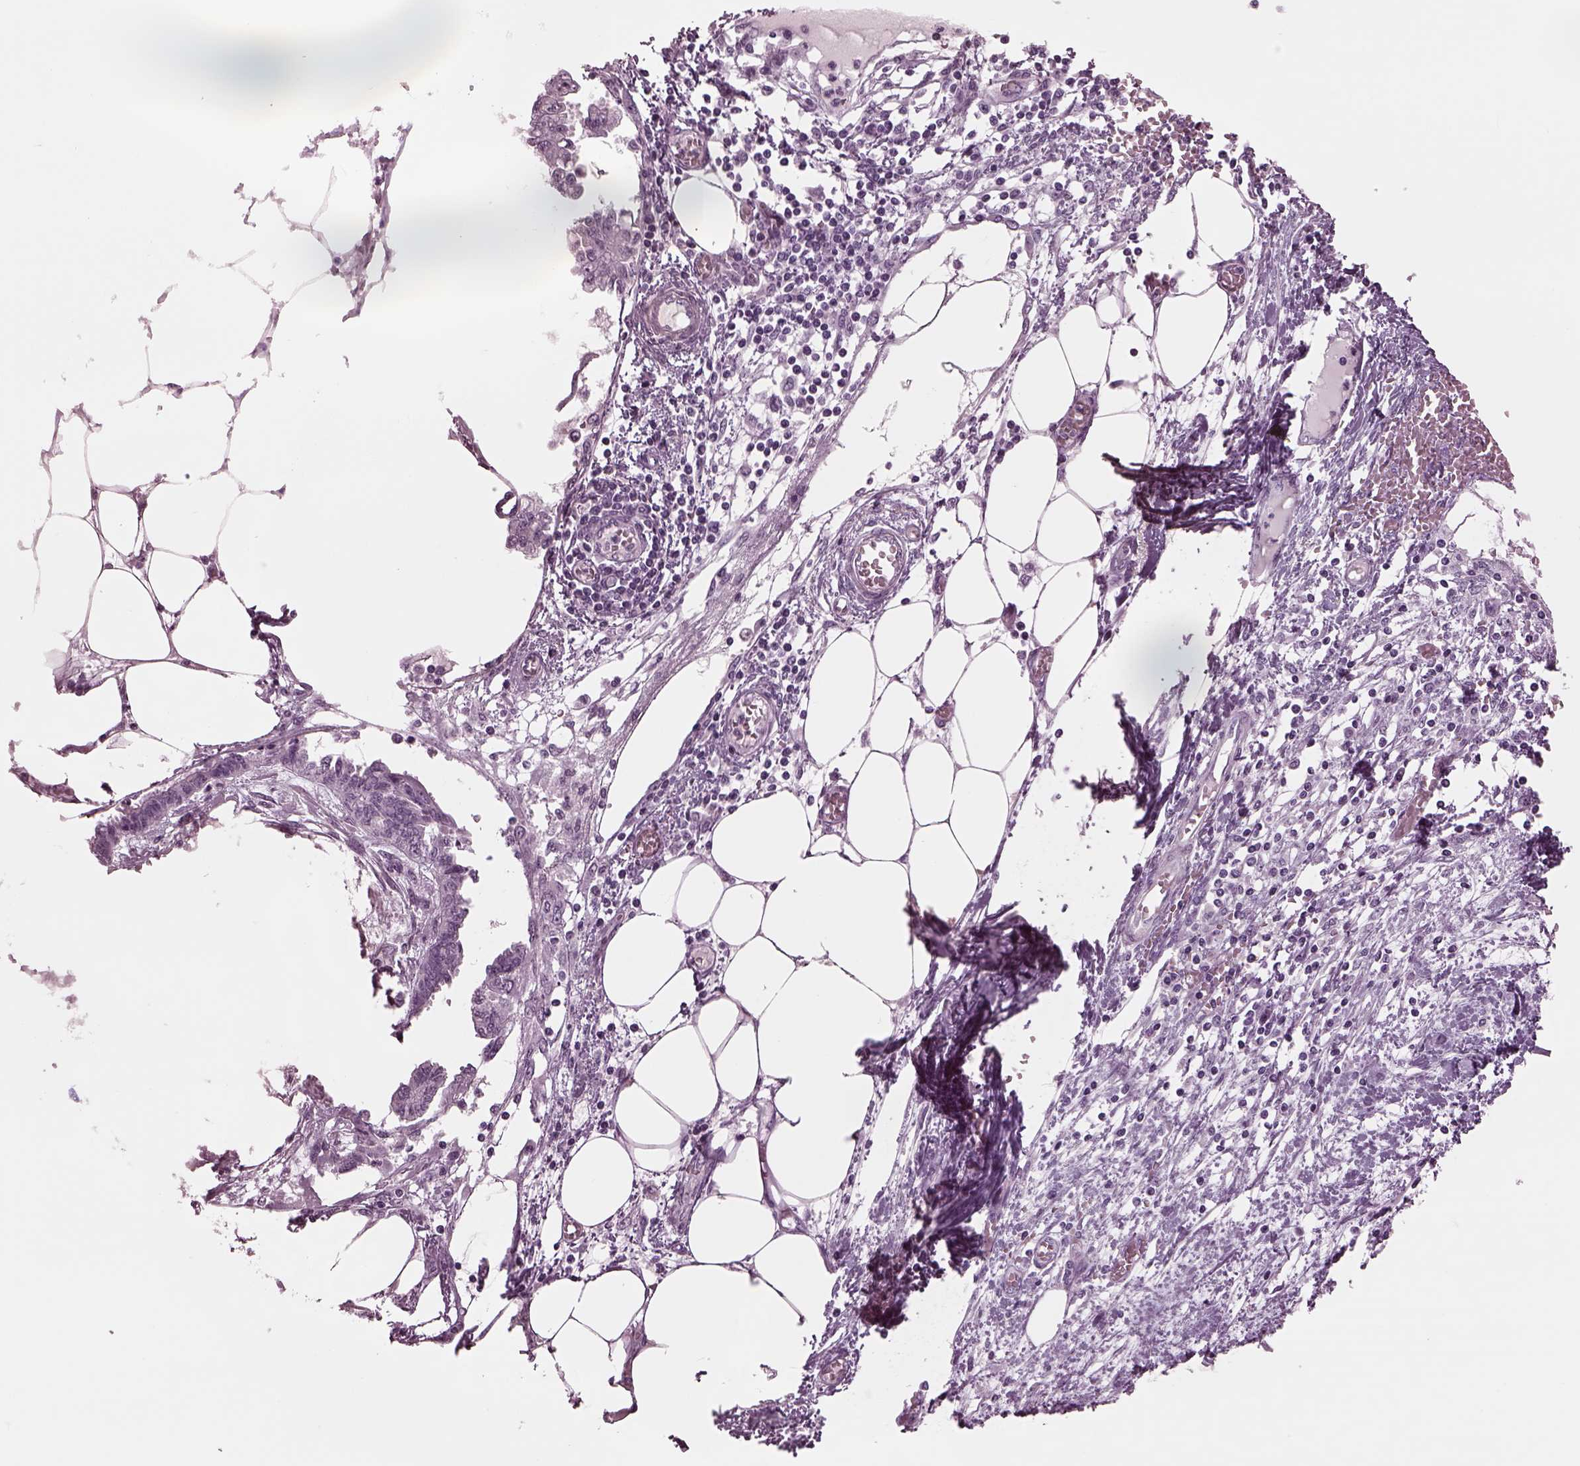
{"staining": {"intensity": "negative", "quantity": "none", "location": "none"}, "tissue": "endometrial cancer", "cell_type": "Tumor cells", "image_type": "cancer", "snomed": [{"axis": "morphology", "description": "Adenocarcinoma, NOS"}, {"axis": "morphology", "description": "Adenocarcinoma, metastatic, NOS"}, {"axis": "topography", "description": "Adipose tissue"}, {"axis": "topography", "description": "Endometrium"}], "caption": "Immunohistochemistry (IHC) of human endometrial adenocarcinoma reveals no expression in tumor cells.", "gene": "TPPP2", "patient": {"sex": "female", "age": 67}}